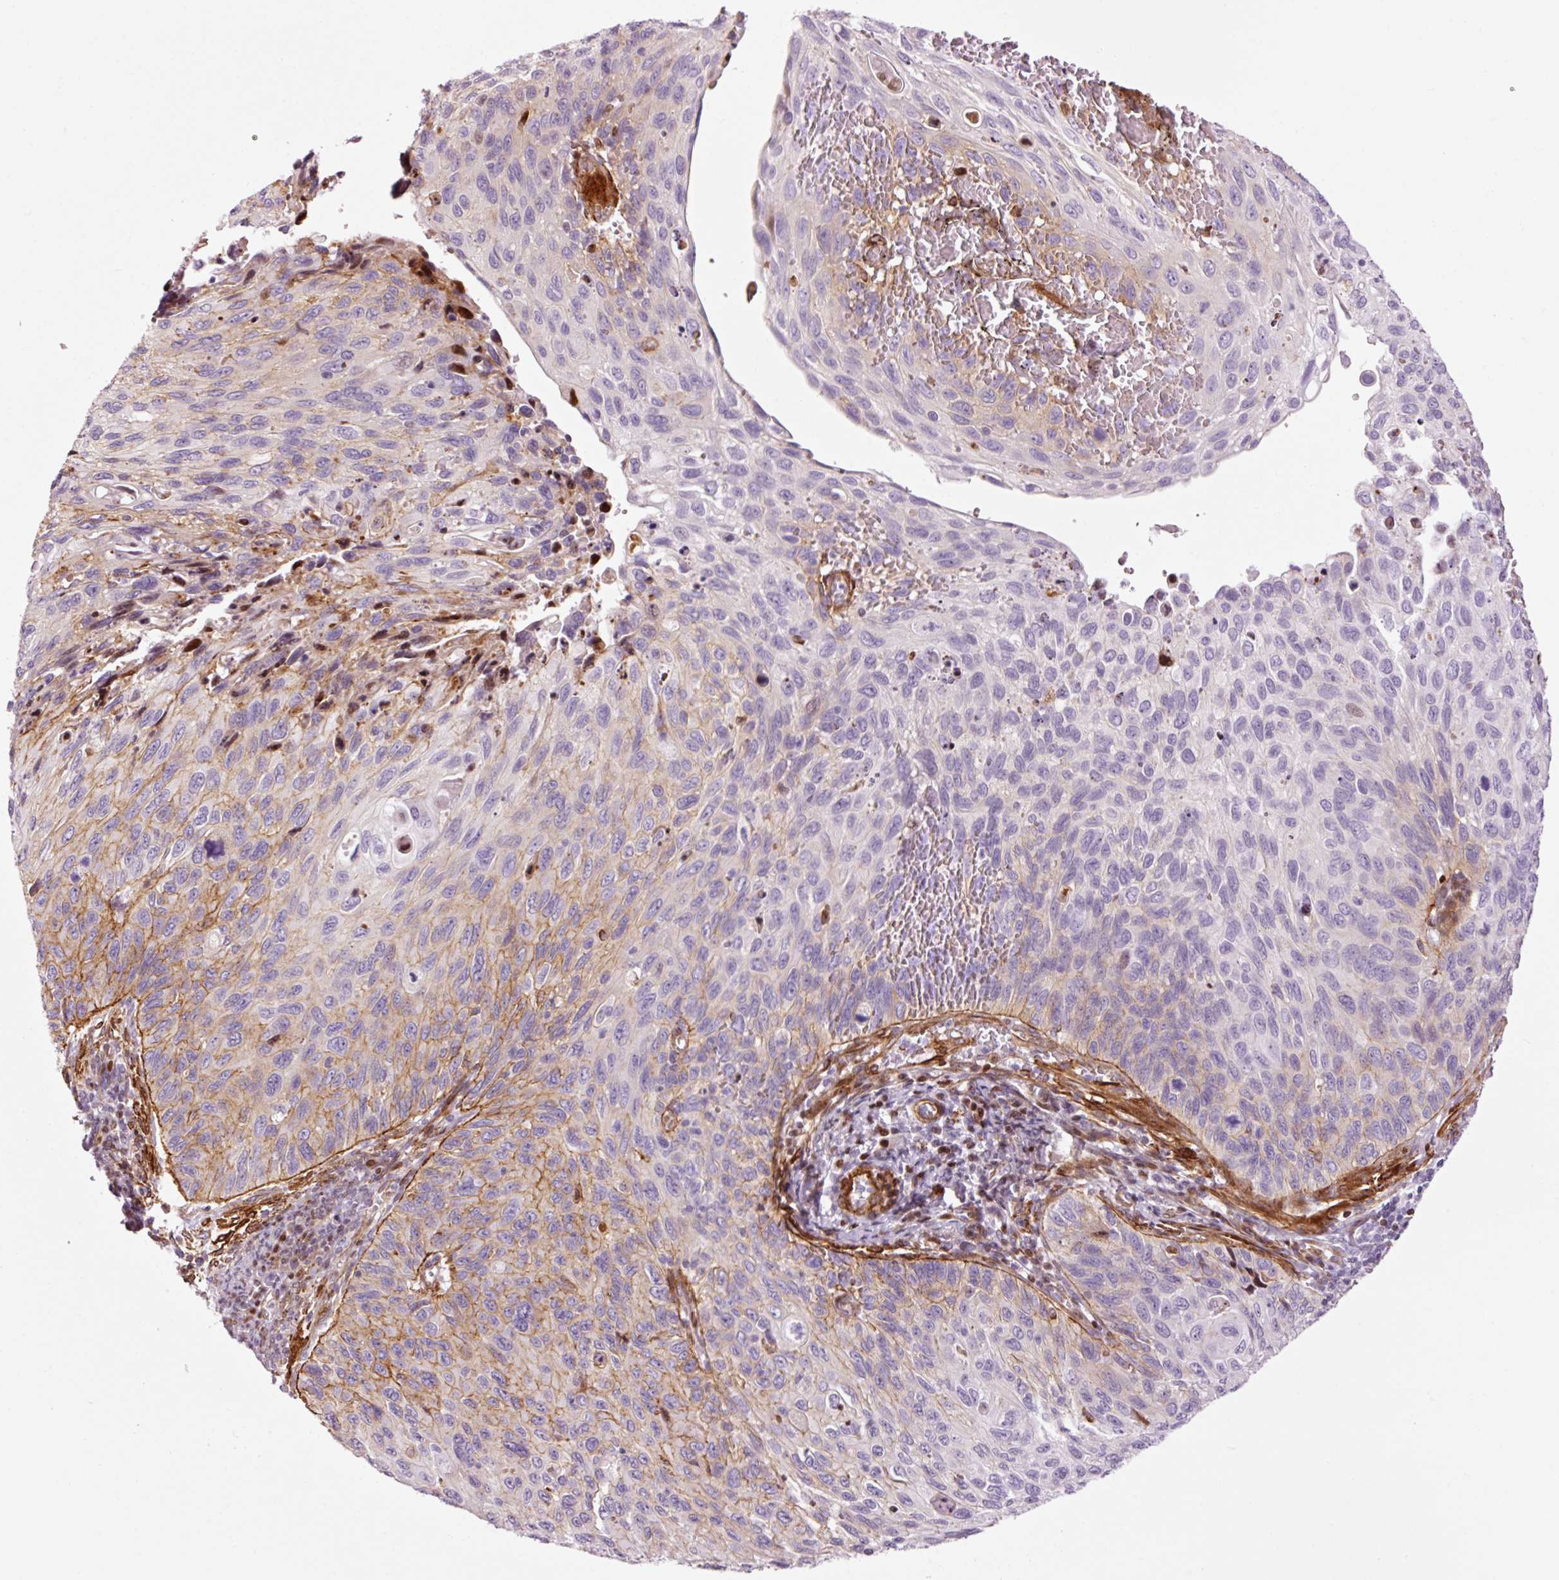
{"staining": {"intensity": "moderate", "quantity": "<25%", "location": "cytoplasmic/membranous"}, "tissue": "cervical cancer", "cell_type": "Tumor cells", "image_type": "cancer", "snomed": [{"axis": "morphology", "description": "Squamous cell carcinoma, NOS"}, {"axis": "topography", "description": "Cervix"}], "caption": "The histopathology image demonstrates a brown stain indicating the presence of a protein in the cytoplasmic/membranous of tumor cells in cervical cancer.", "gene": "ANKRD20A1", "patient": {"sex": "female", "age": 70}}